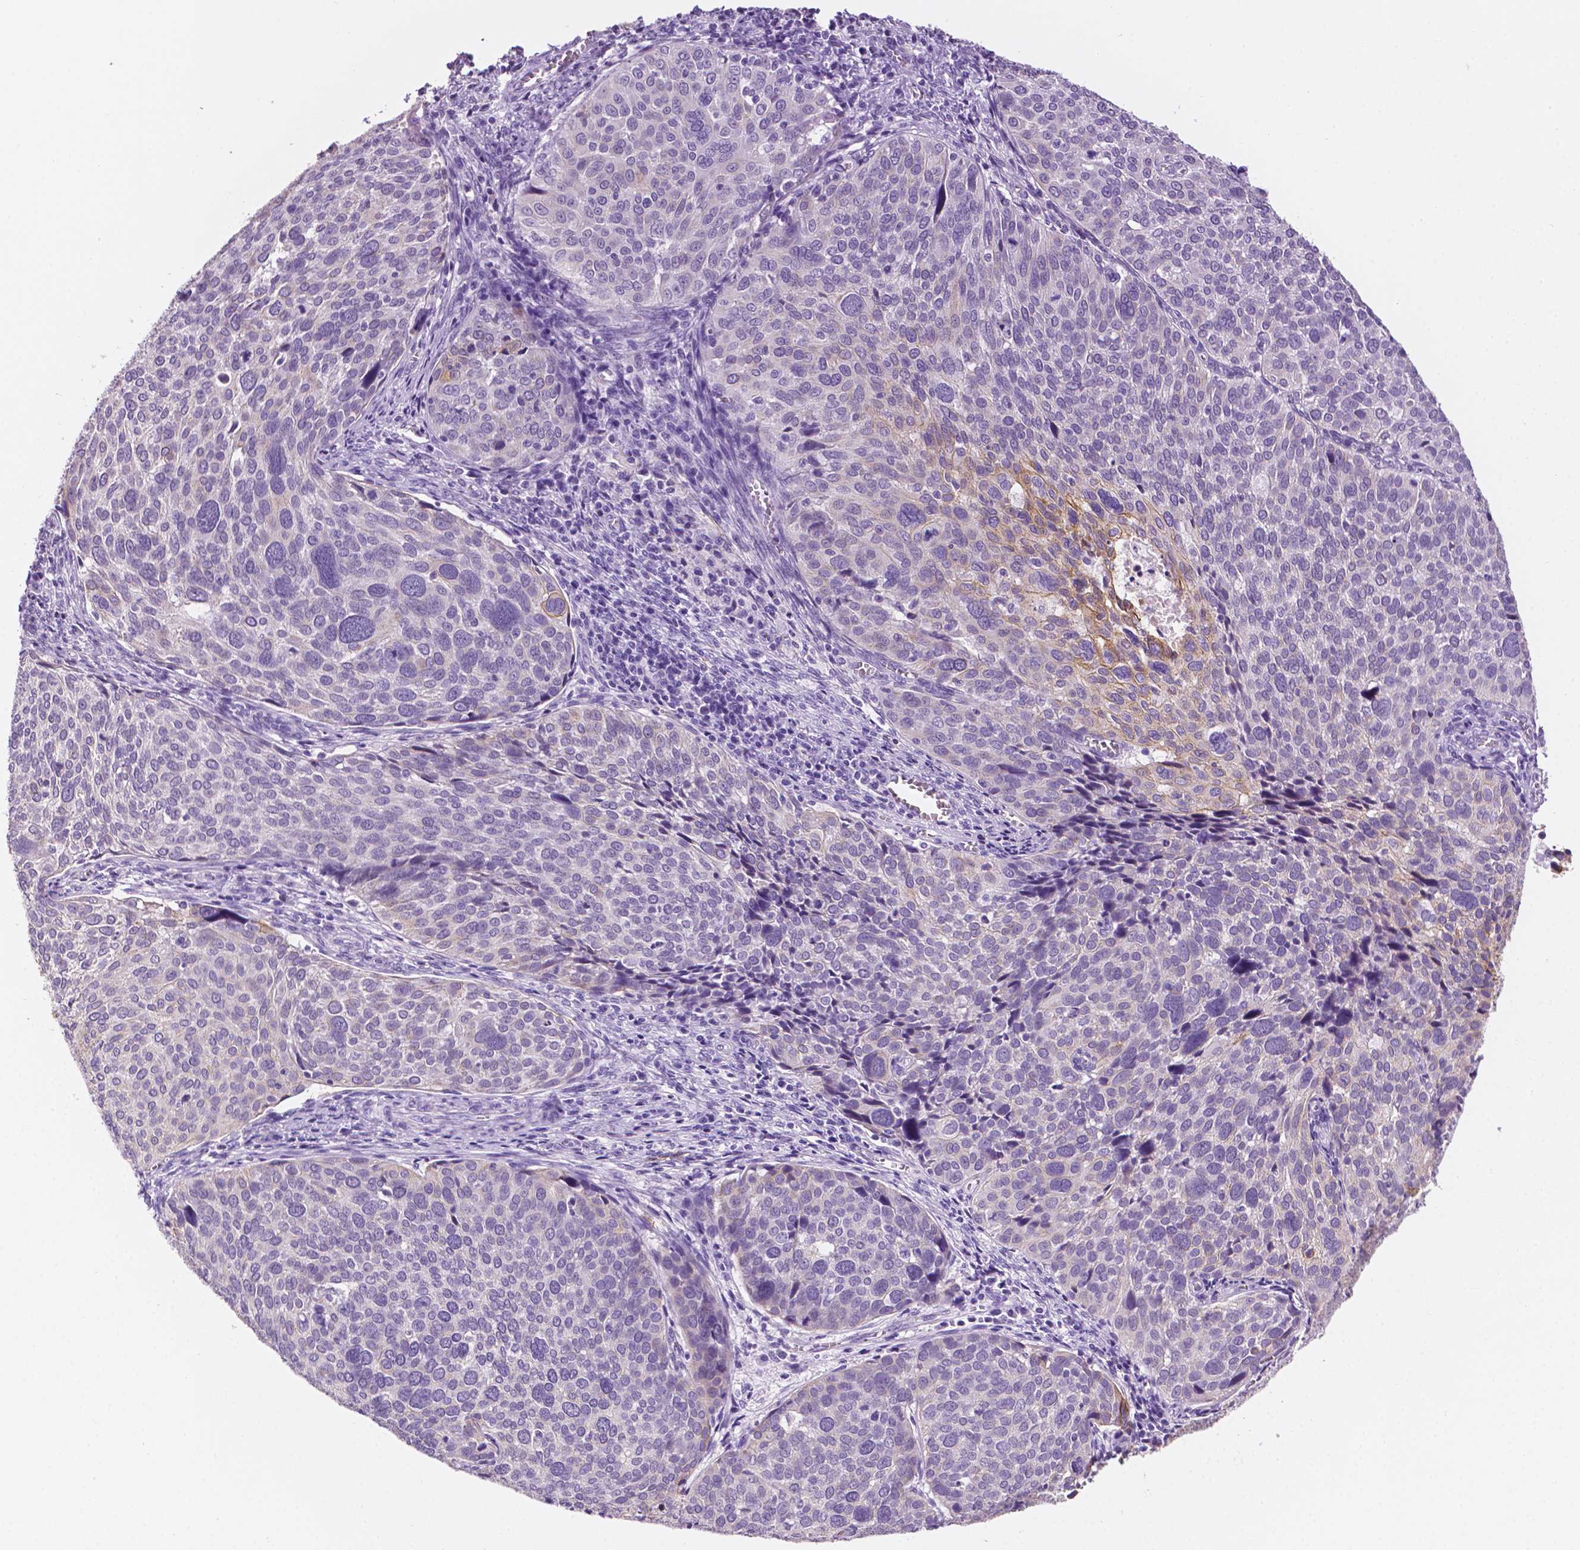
{"staining": {"intensity": "weak", "quantity": "<25%", "location": "cytoplasmic/membranous"}, "tissue": "cervical cancer", "cell_type": "Tumor cells", "image_type": "cancer", "snomed": [{"axis": "morphology", "description": "Squamous cell carcinoma, NOS"}, {"axis": "topography", "description": "Cervix"}], "caption": "Cervical squamous cell carcinoma was stained to show a protein in brown. There is no significant expression in tumor cells. (DAB (3,3'-diaminobenzidine) immunohistochemistry (IHC) visualized using brightfield microscopy, high magnification).", "gene": "PPL", "patient": {"sex": "female", "age": 39}}